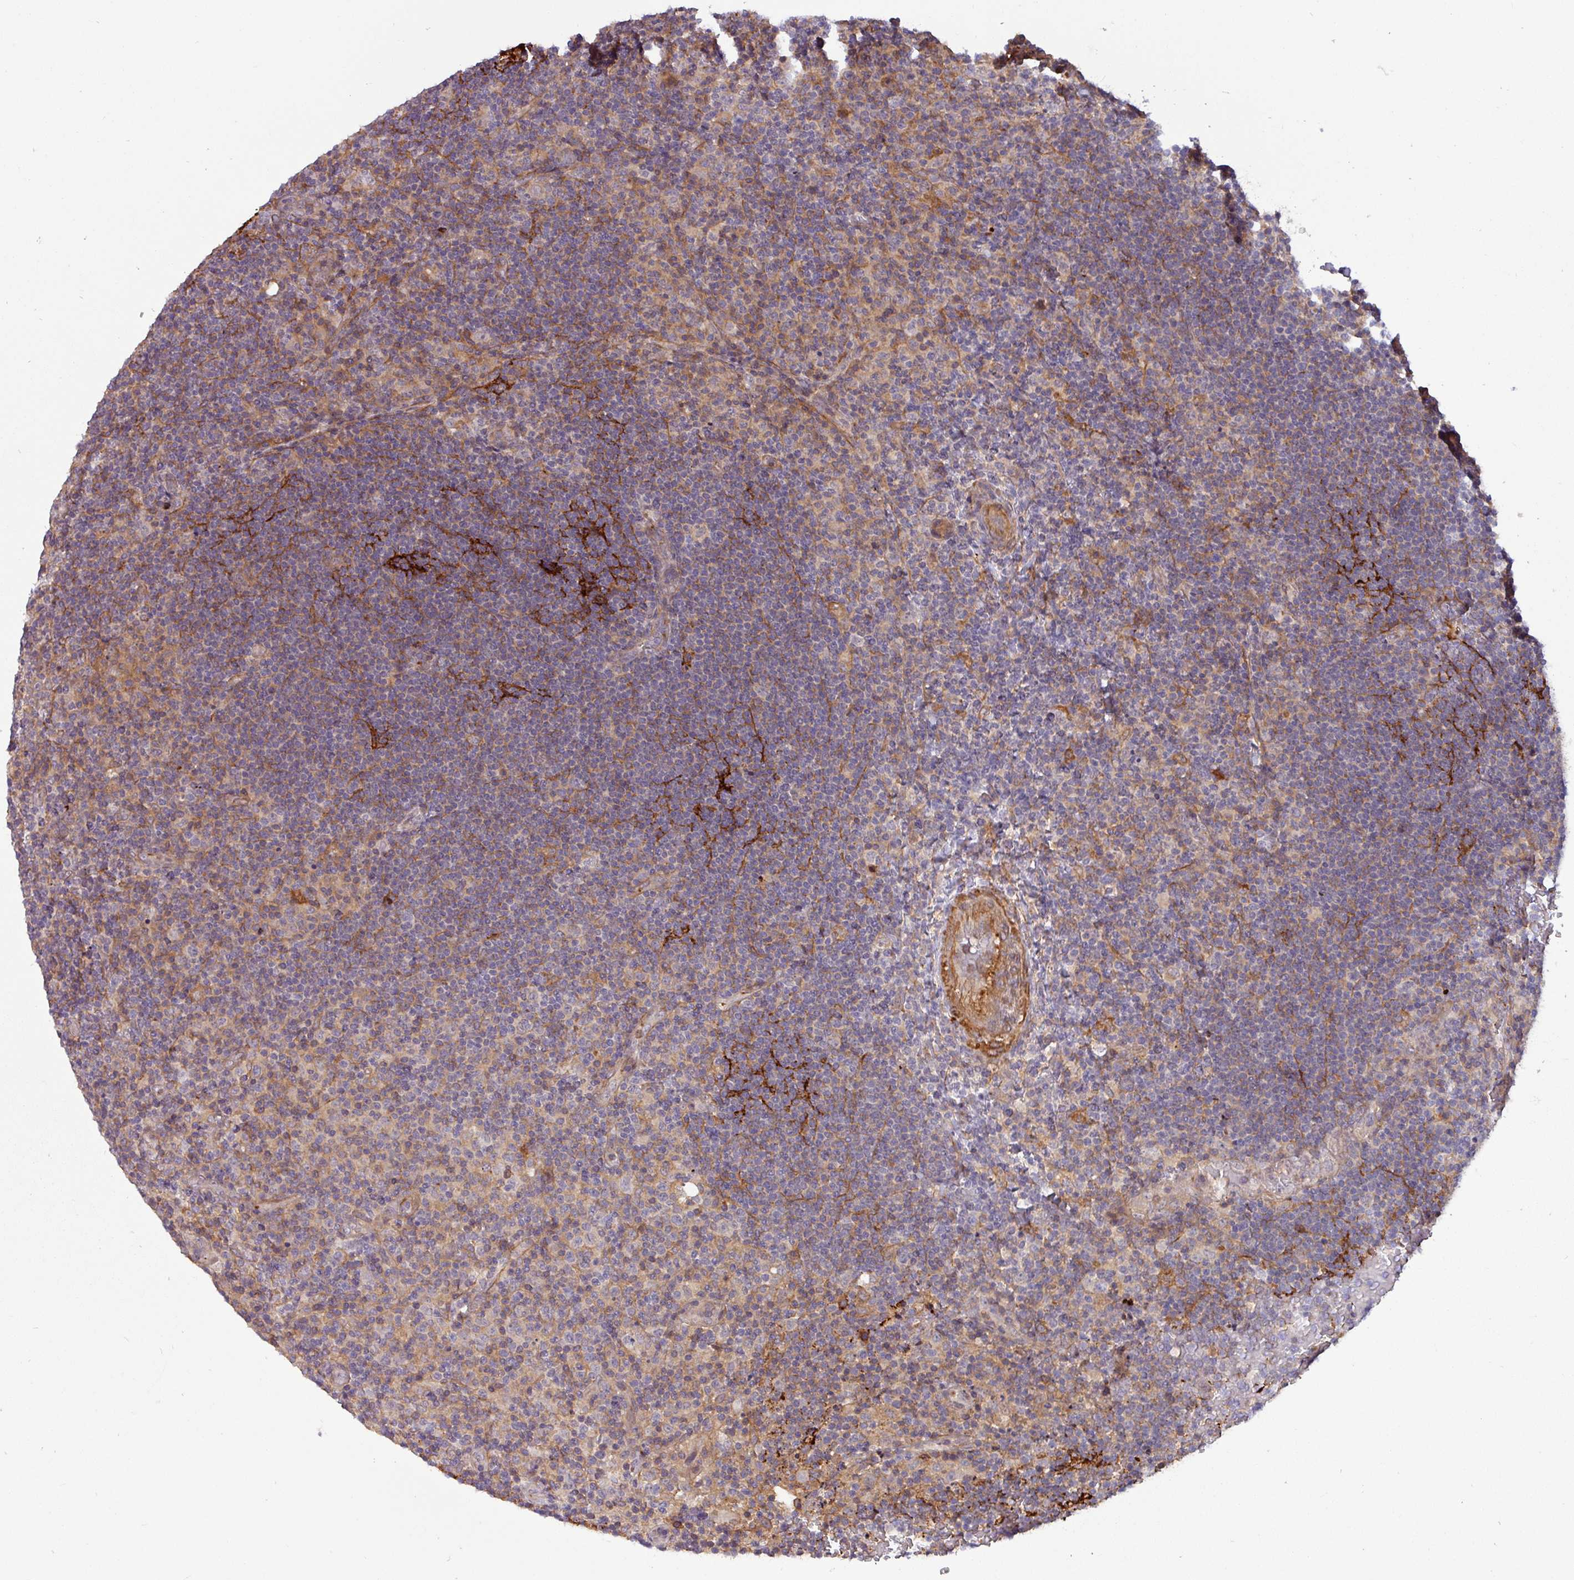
{"staining": {"intensity": "negative", "quantity": "none", "location": "none"}, "tissue": "lymphoma", "cell_type": "Tumor cells", "image_type": "cancer", "snomed": [{"axis": "morphology", "description": "Hodgkin's disease, NOS"}, {"axis": "topography", "description": "Lymph node"}], "caption": "Tumor cells show no significant staining in lymphoma.", "gene": "PCED1A", "patient": {"sex": "female", "age": 57}}